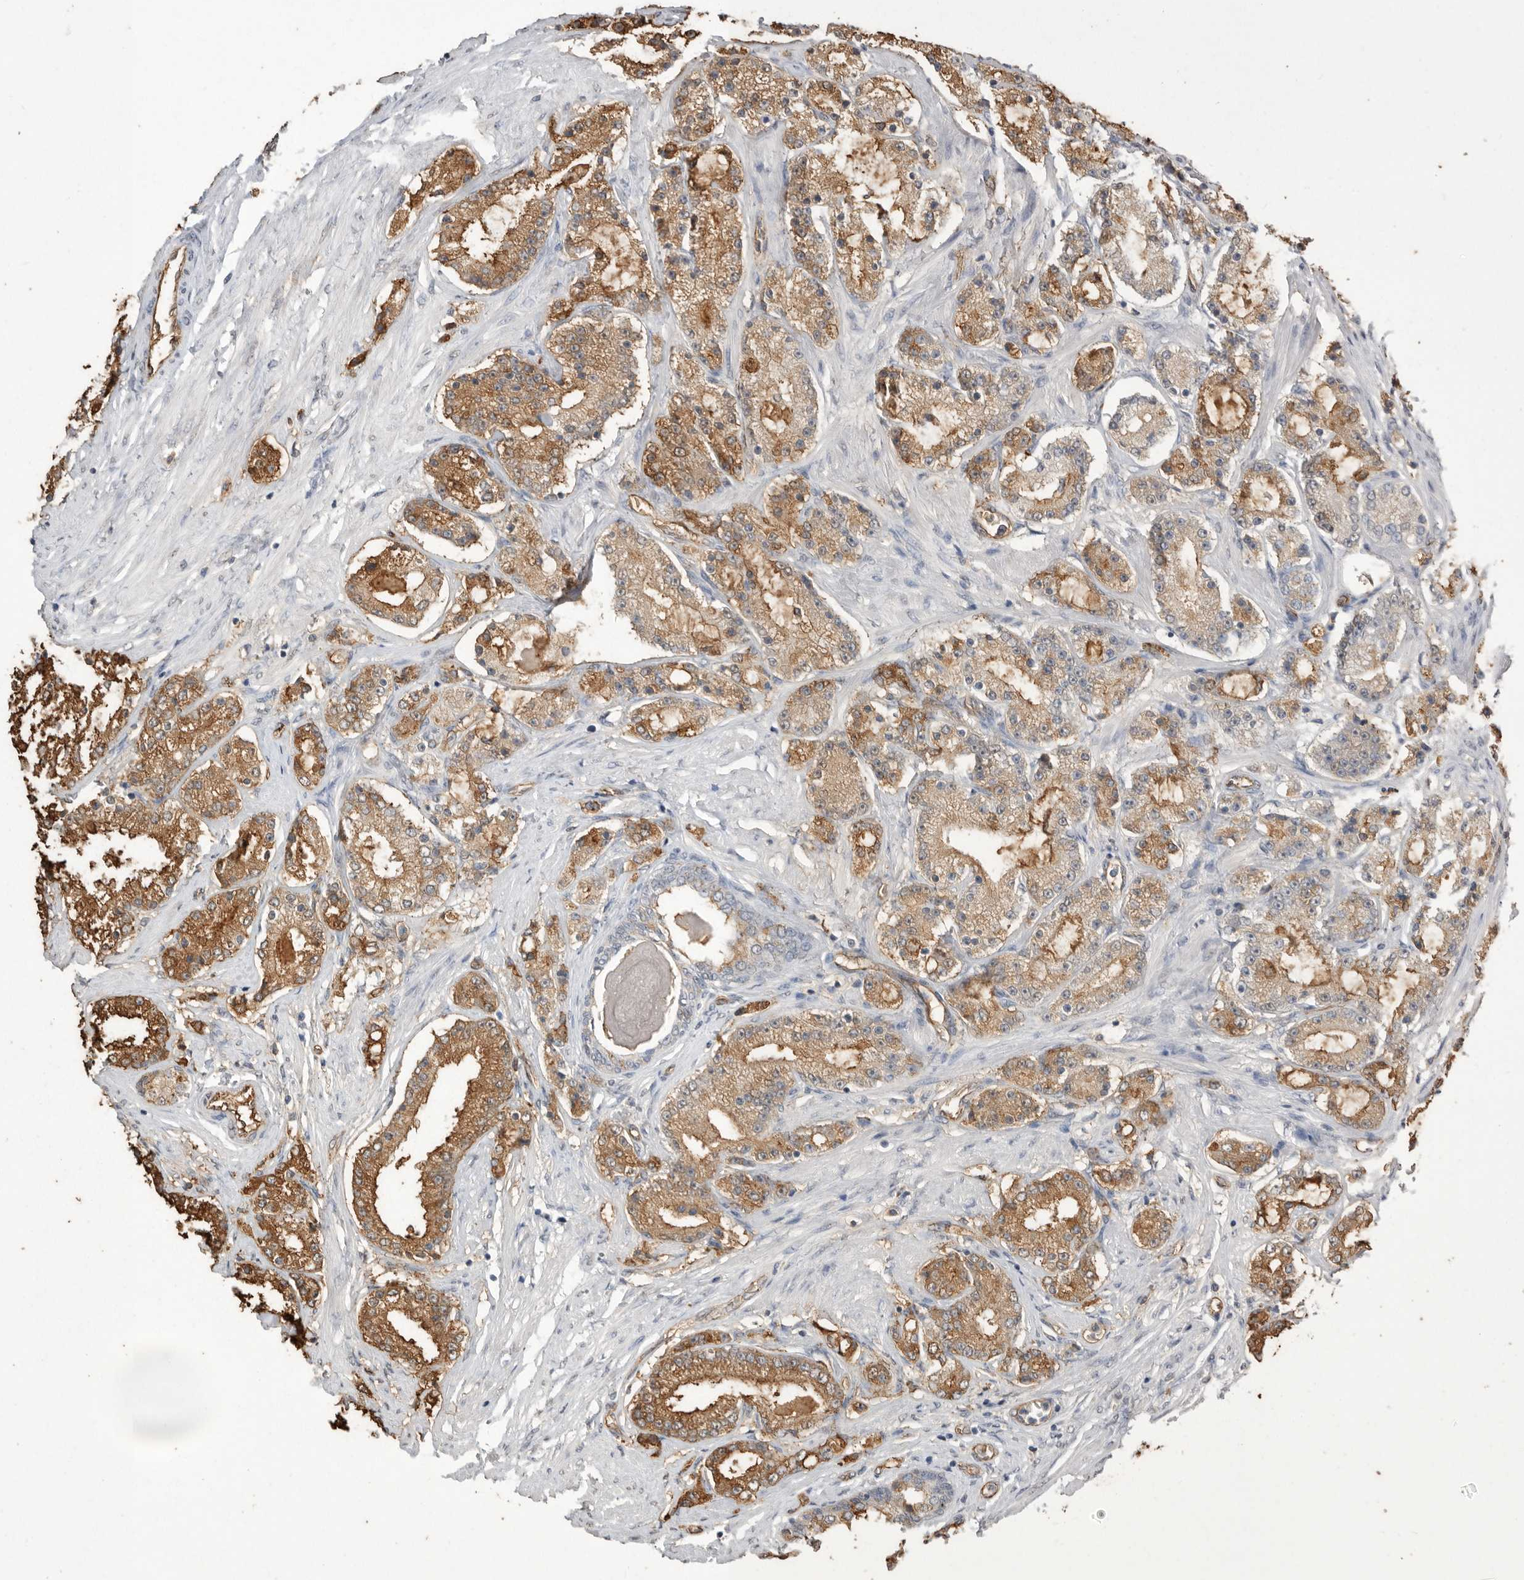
{"staining": {"intensity": "moderate", "quantity": ">75%", "location": "cytoplasmic/membranous"}, "tissue": "prostate cancer", "cell_type": "Tumor cells", "image_type": "cancer", "snomed": [{"axis": "morphology", "description": "Adenocarcinoma, Low grade"}, {"axis": "topography", "description": "Prostate"}], "caption": "Brown immunohistochemical staining in prostate adenocarcinoma (low-grade) demonstrates moderate cytoplasmic/membranous expression in about >75% of tumor cells.", "gene": "IL27", "patient": {"sex": "male", "age": 63}}